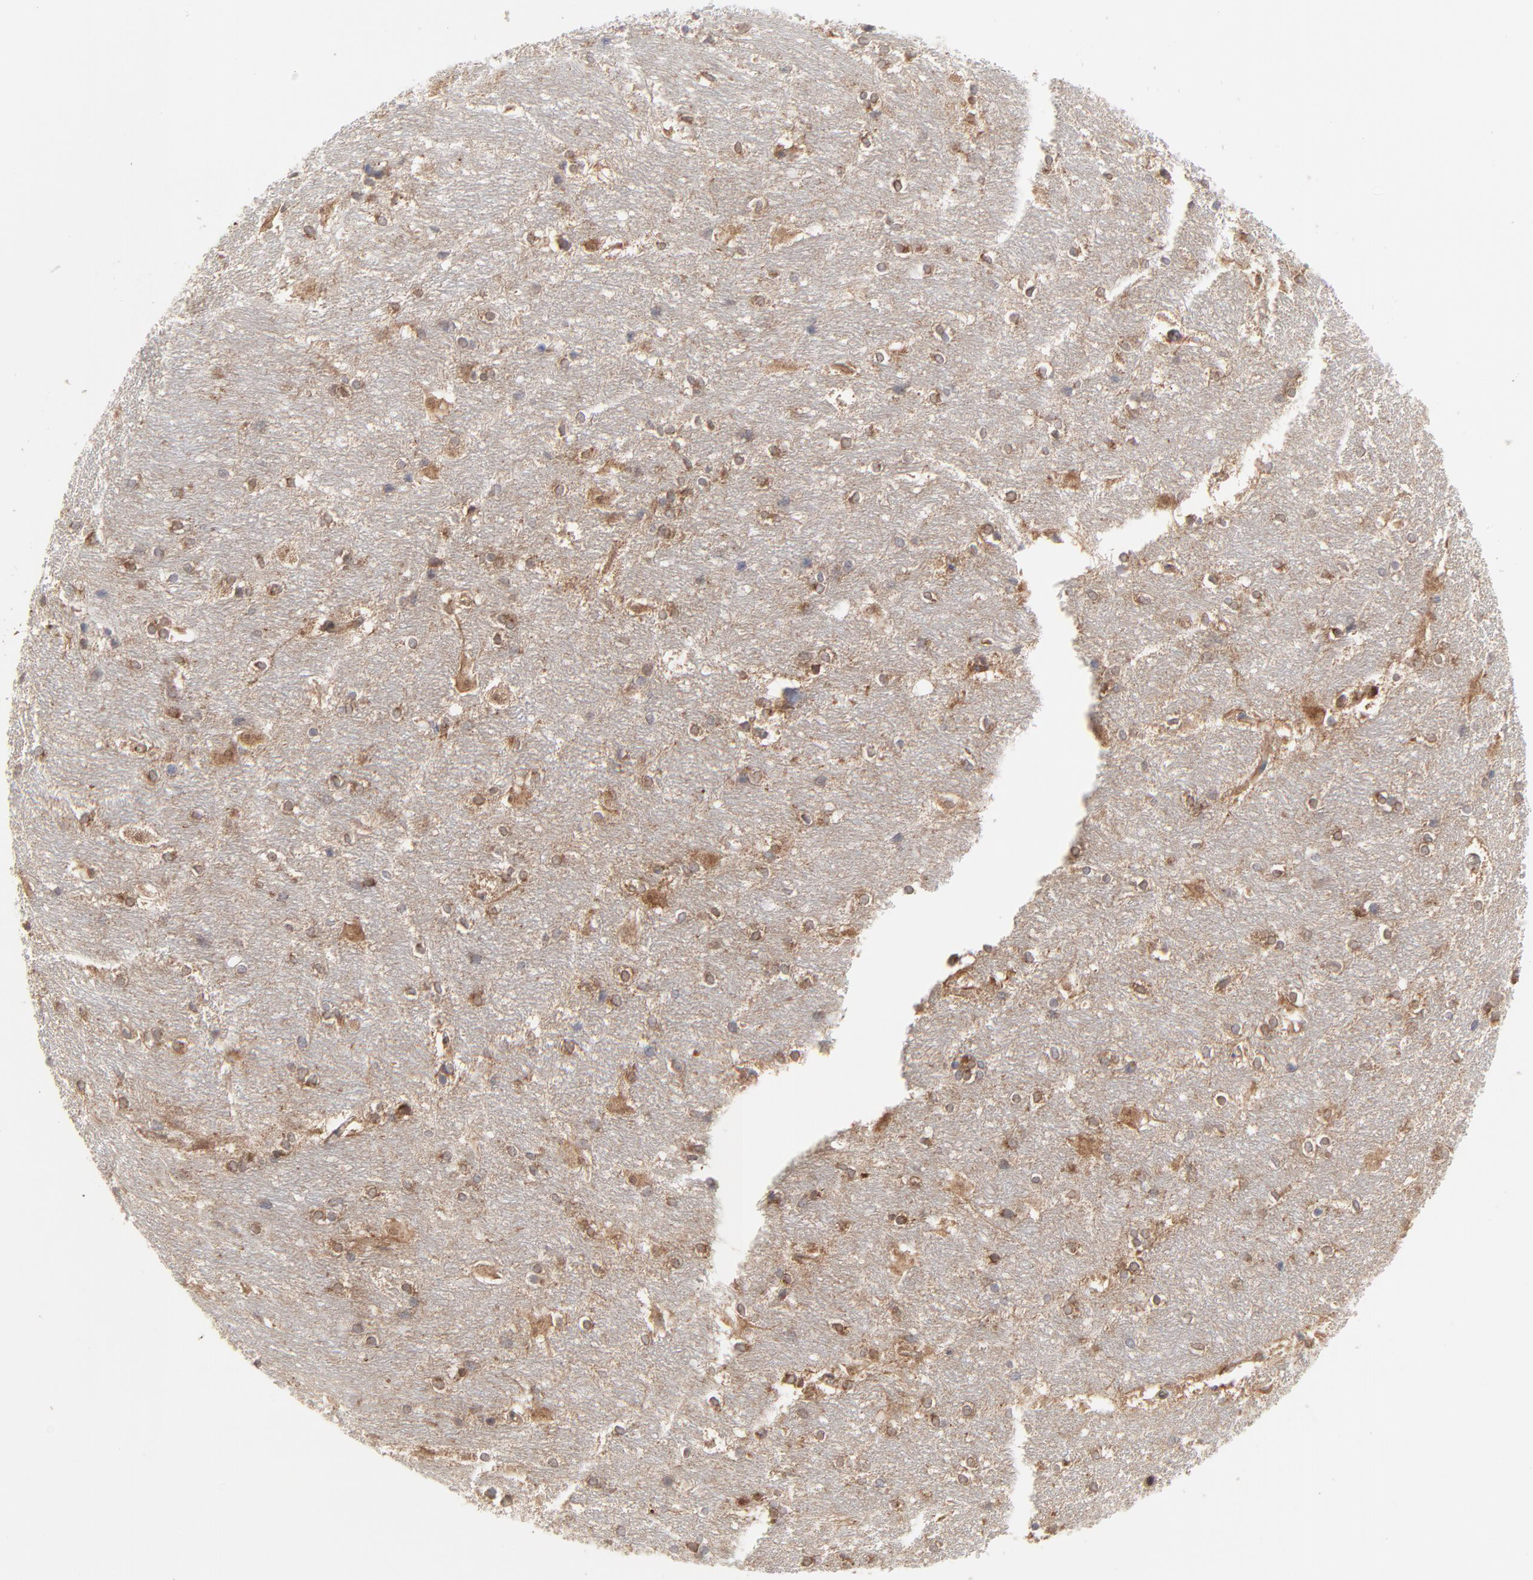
{"staining": {"intensity": "moderate", "quantity": "25%-75%", "location": "cytoplasmic/membranous"}, "tissue": "hippocampus", "cell_type": "Glial cells", "image_type": "normal", "snomed": [{"axis": "morphology", "description": "Normal tissue, NOS"}, {"axis": "topography", "description": "Hippocampus"}], "caption": "Immunohistochemical staining of normal hippocampus demonstrates moderate cytoplasmic/membranous protein expression in approximately 25%-75% of glial cells. The staining was performed using DAB to visualize the protein expression in brown, while the nuclei were stained in blue with hematoxylin (Magnification: 20x).", "gene": "RAB9A", "patient": {"sex": "female", "age": 19}}